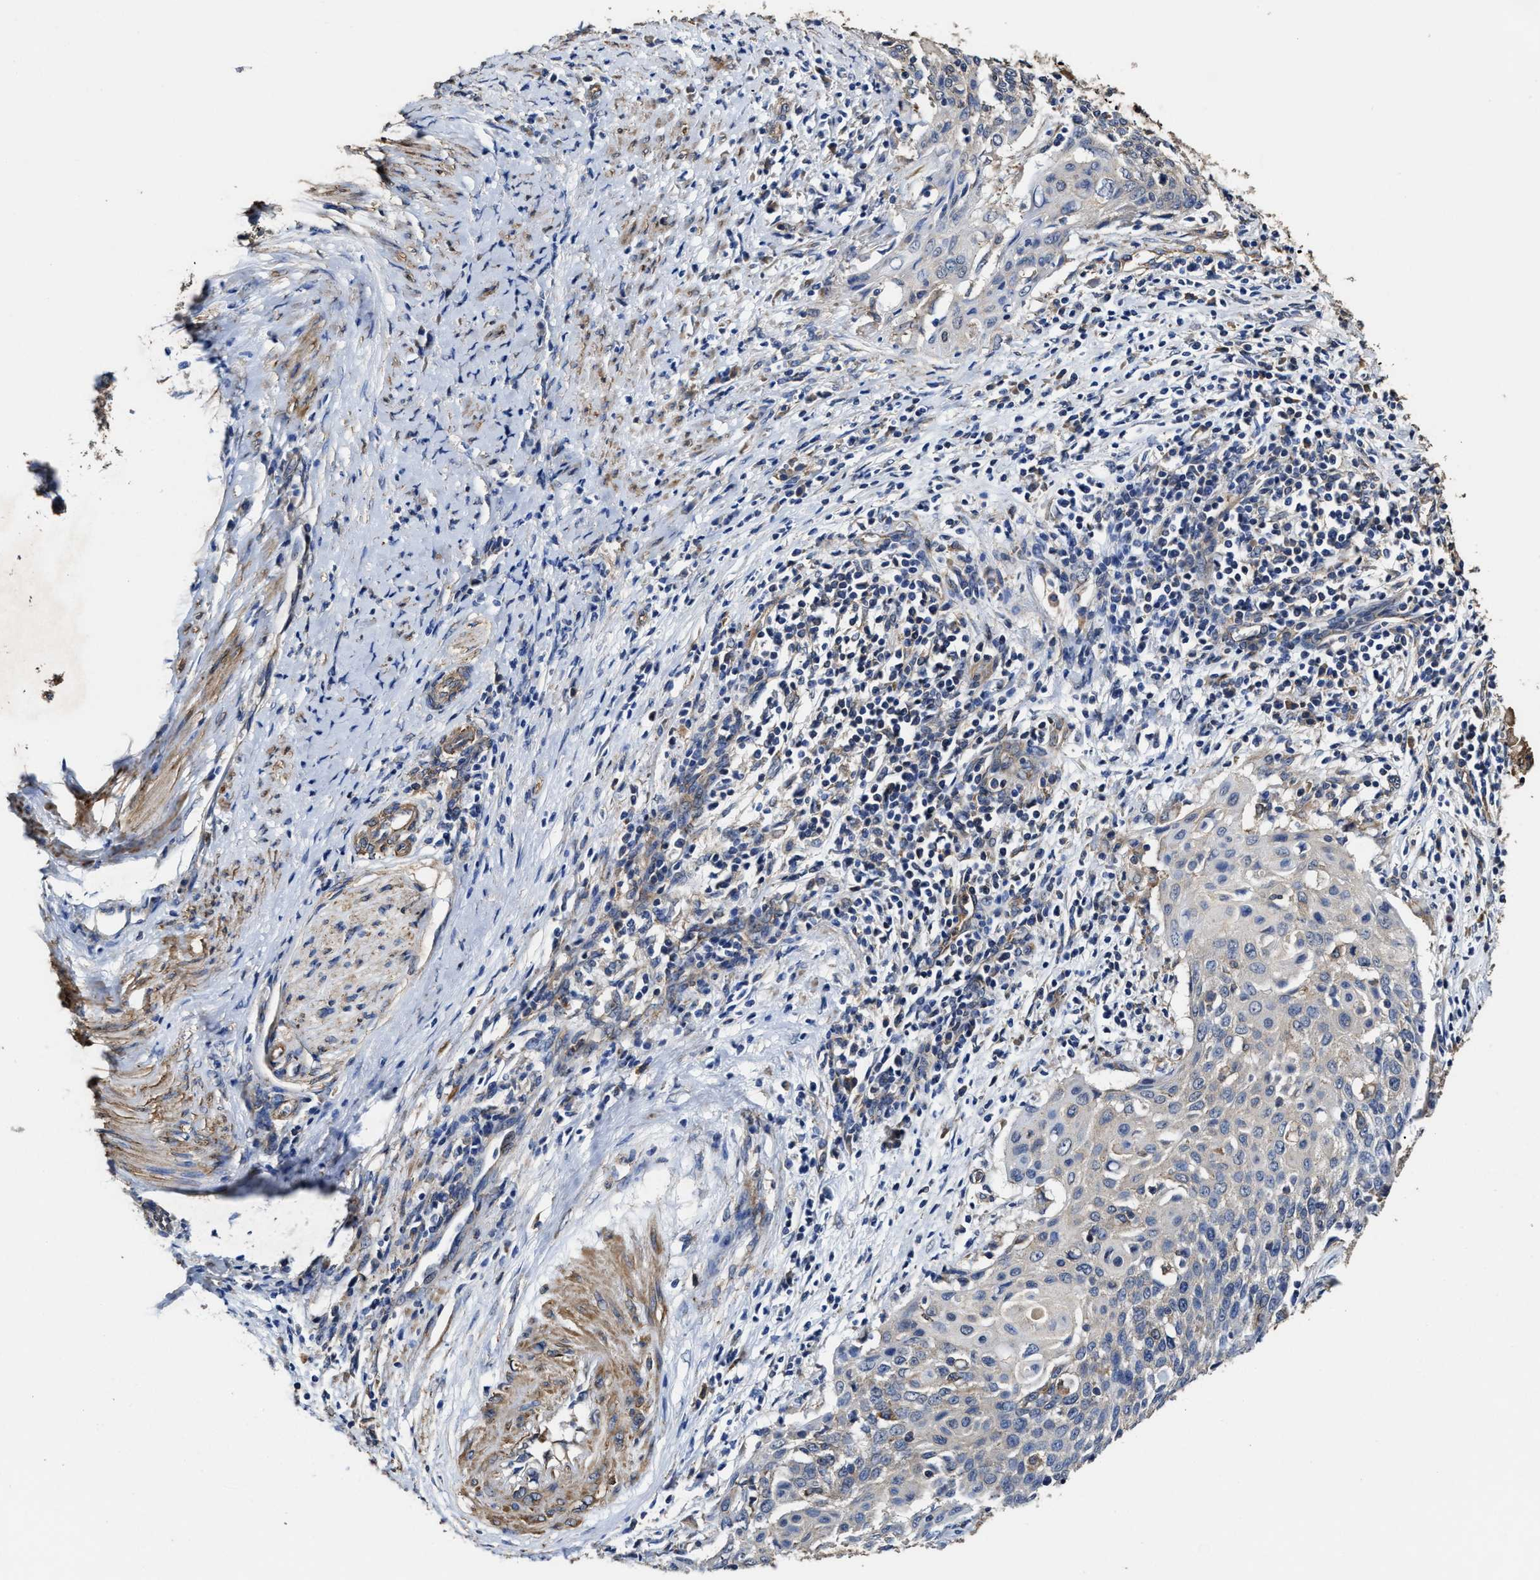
{"staining": {"intensity": "negative", "quantity": "none", "location": "none"}, "tissue": "cervical cancer", "cell_type": "Tumor cells", "image_type": "cancer", "snomed": [{"axis": "morphology", "description": "Squamous cell carcinoma, NOS"}, {"axis": "topography", "description": "Cervix"}], "caption": "Cervical cancer (squamous cell carcinoma) stained for a protein using immunohistochemistry (IHC) reveals no expression tumor cells.", "gene": "SFXN4", "patient": {"sex": "female", "age": 39}}